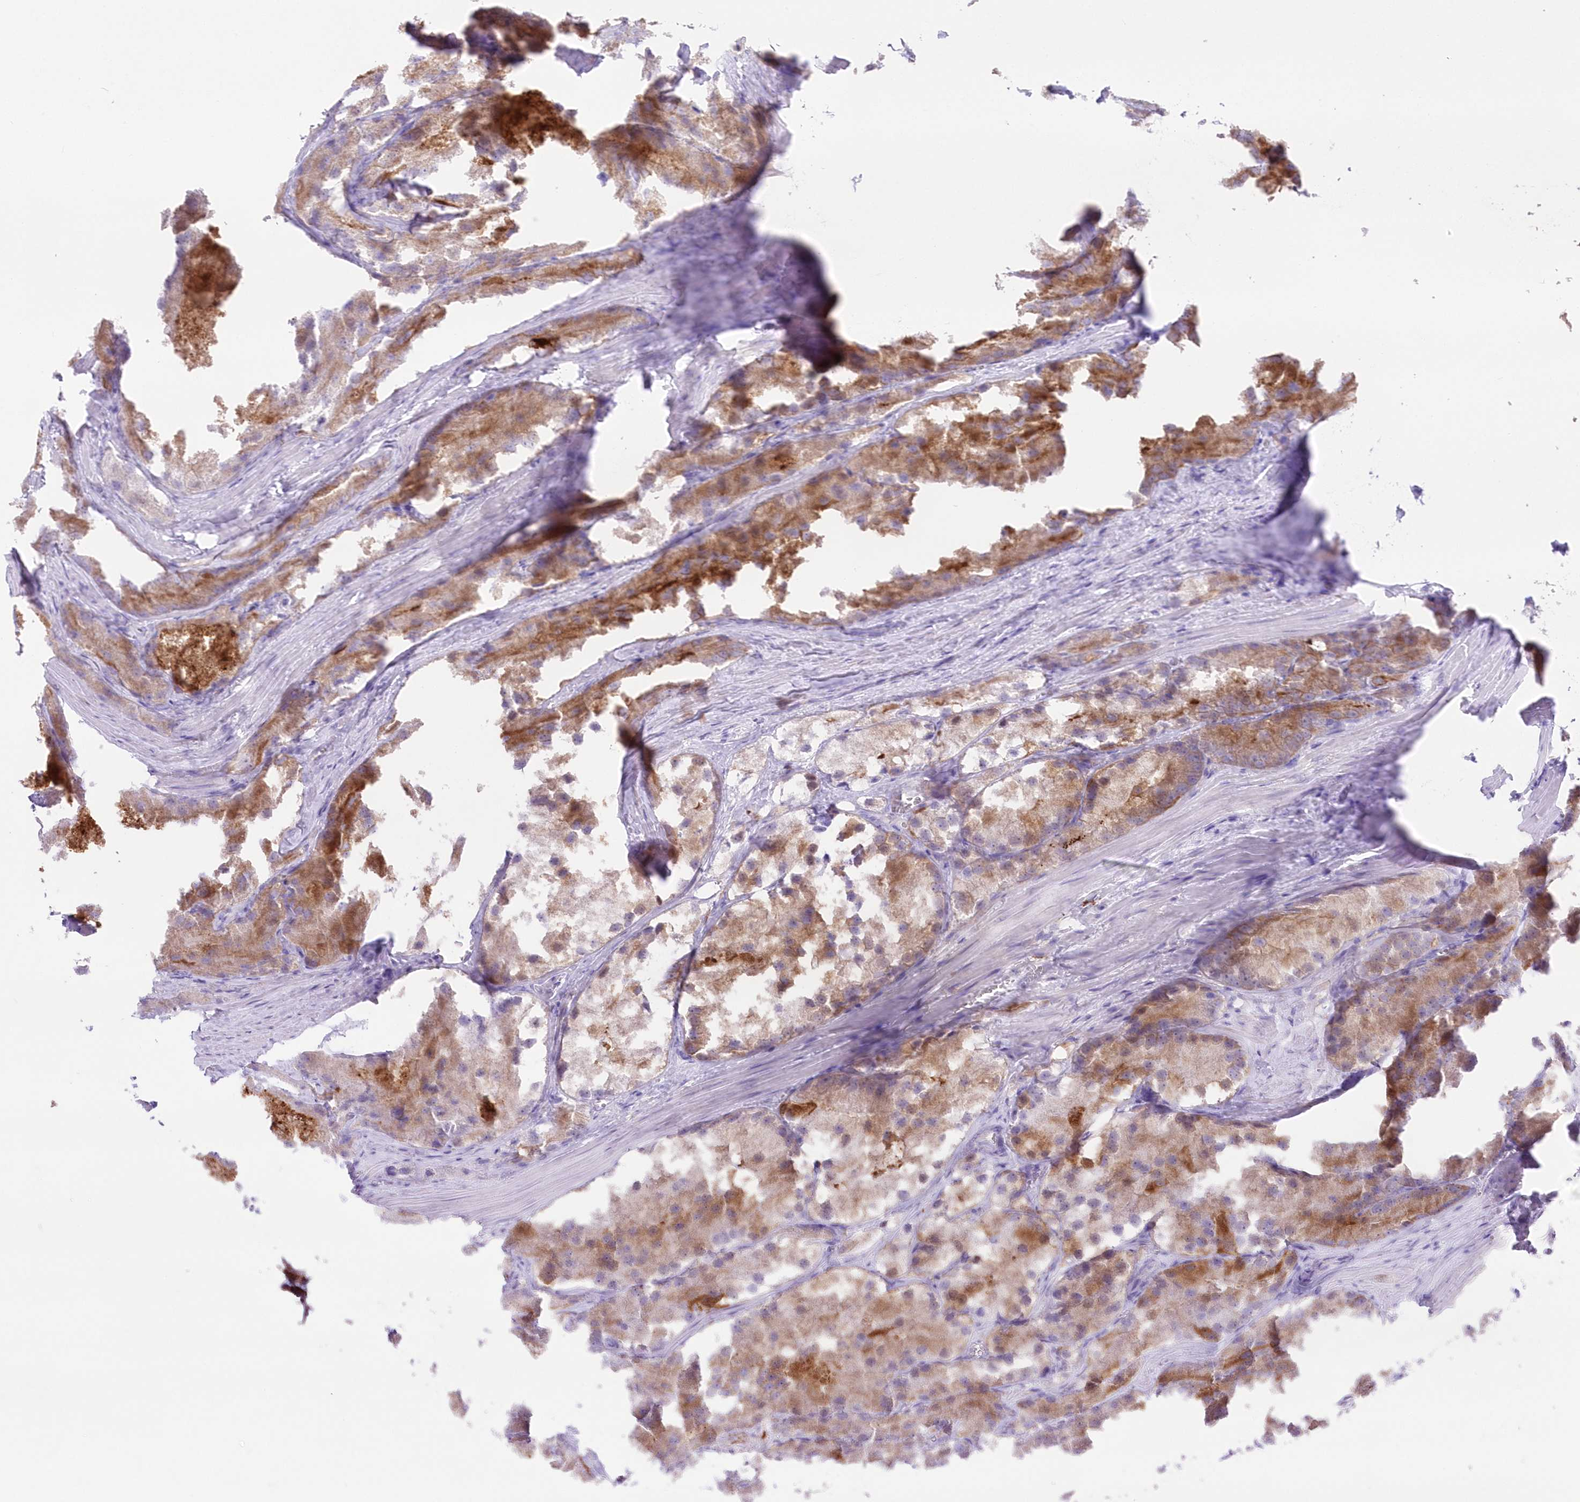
{"staining": {"intensity": "moderate", "quantity": ">75%", "location": "cytoplasmic/membranous"}, "tissue": "prostate cancer", "cell_type": "Tumor cells", "image_type": "cancer", "snomed": [{"axis": "morphology", "description": "Adenocarcinoma, Low grade"}, {"axis": "topography", "description": "Prostate"}], "caption": "This is an image of IHC staining of prostate cancer, which shows moderate positivity in the cytoplasmic/membranous of tumor cells.", "gene": "DNAJC19", "patient": {"sex": "male", "age": 69}}